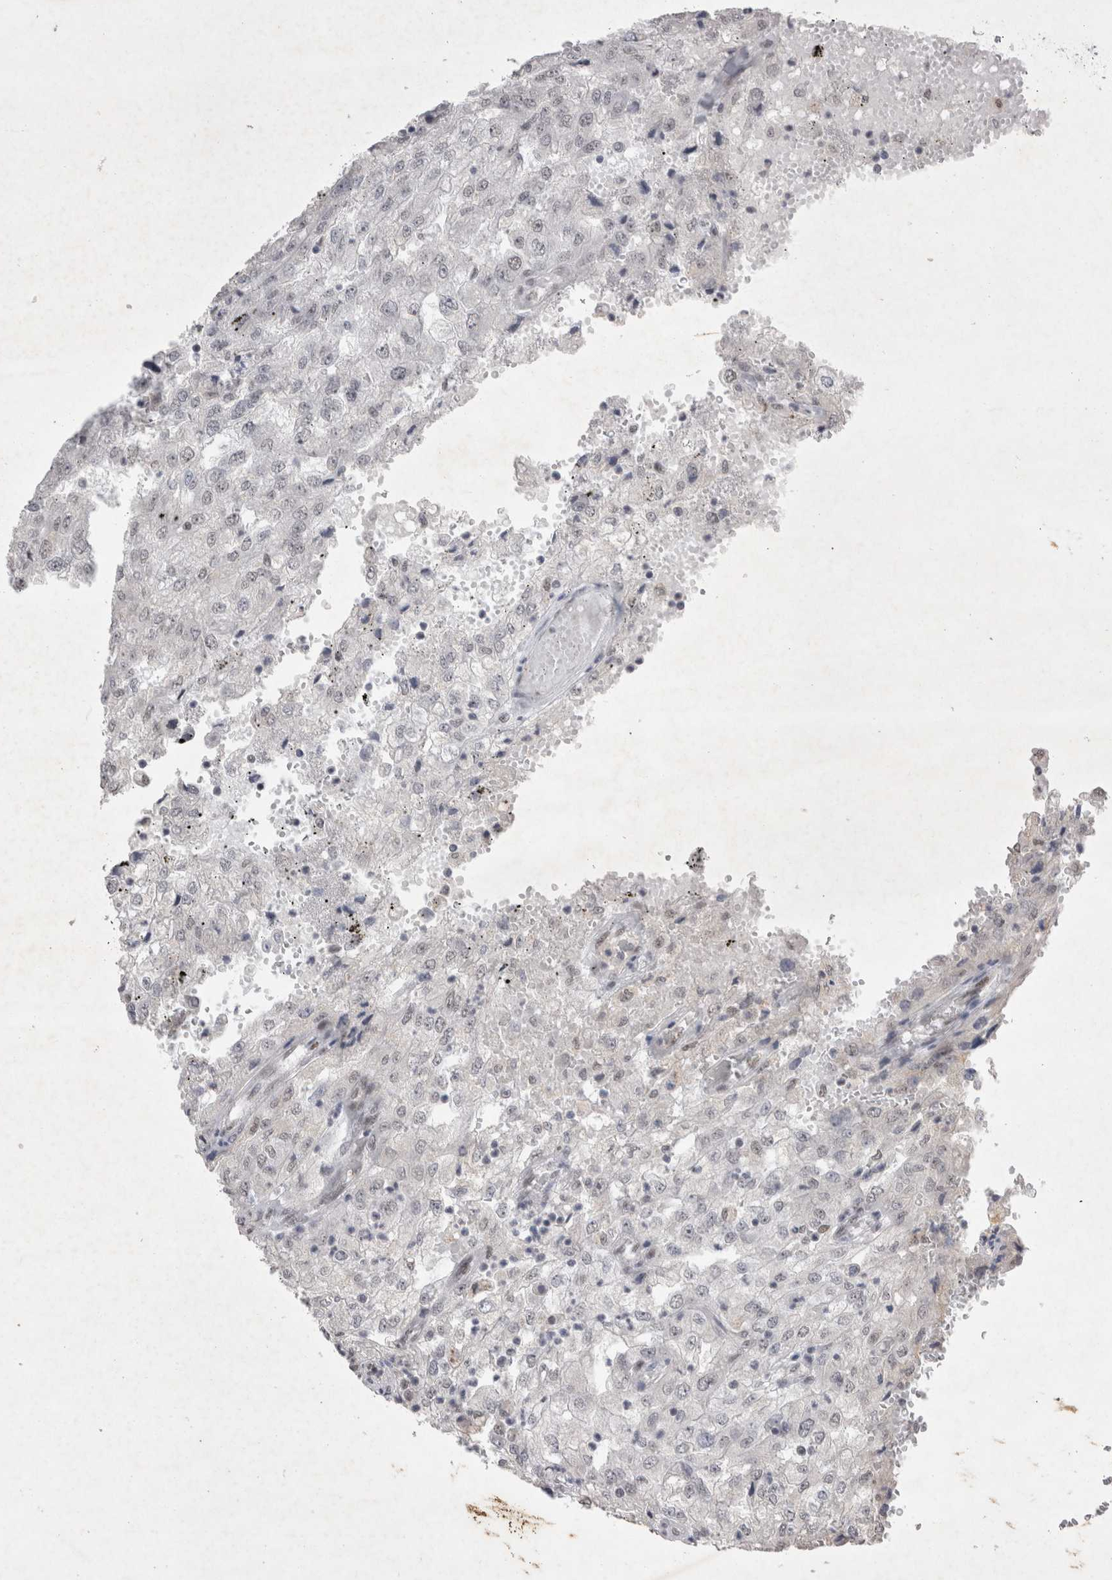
{"staining": {"intensity": "negative", "quantity": "none", "location": "none"}, "tissue": "renal cancer", "cell_type": "Tumor cells", "image_type": "cancer", "snomed": [{"axis": "morphology", "description": "Adenocarcinoma, NOS"}, {"axis": "topography", "description": "Kidney"}], "caption": "Renal cancer stained for a protein using IHC exhibits no expression tumor cells.", "gene": "RBM6", "patient": {"sex": "female", "age": 54}}